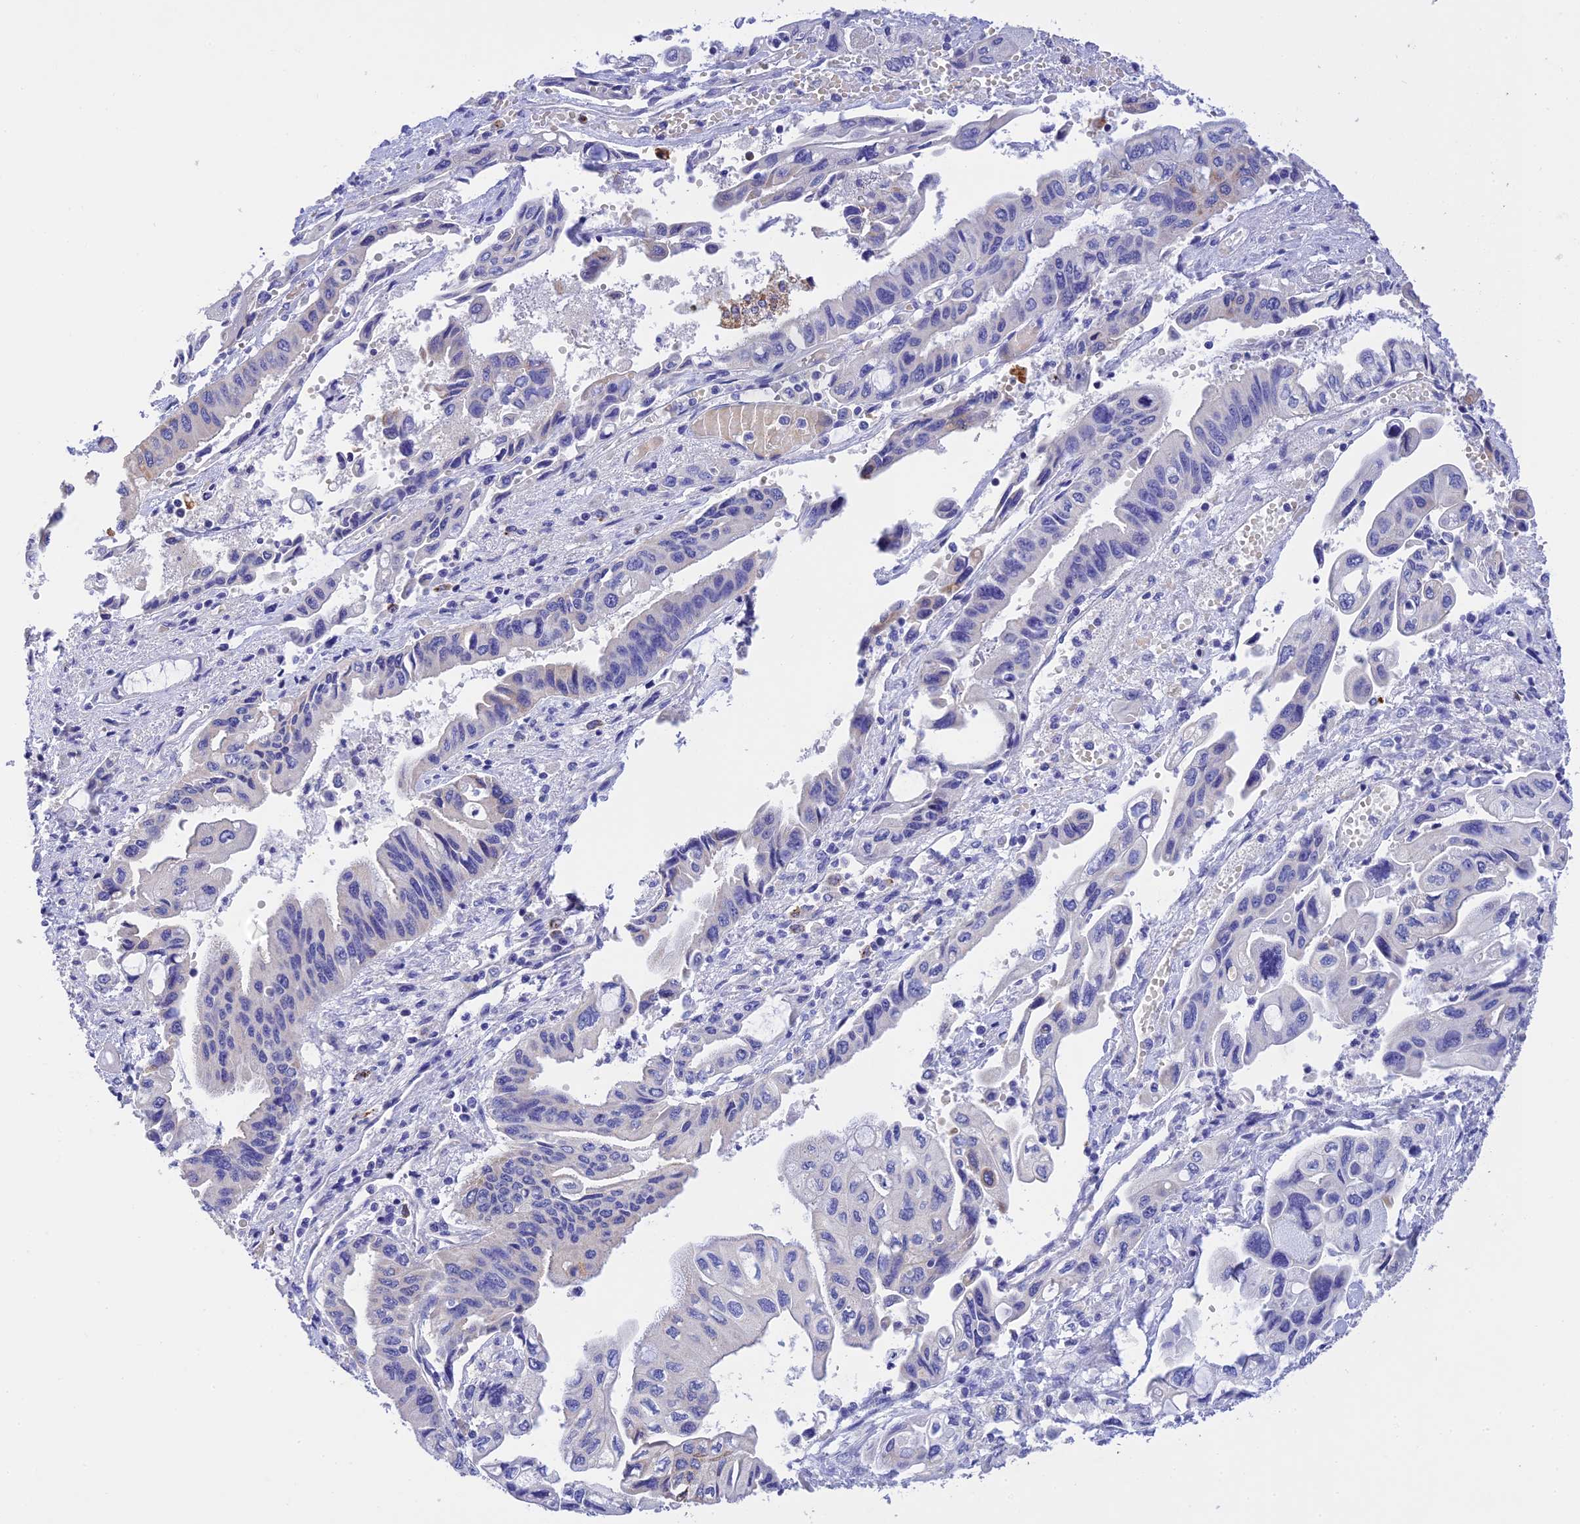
{"staining": {"intensity": "negative", "quantity": "none", "location": "none"}, "tissue": "pancreatic cancer", "cell_type": "Tumor cells", "image_type": "cancer", "snomed": [{"axis": "morphology", "description": "Adenocarcinoma, NOS"}, {"axis": "topography", "description": "Pancreas"}], "caption": "IHC micrograph of human pancreatic cancer (adenocarcinoma) stained for a protein (brown), which reveals no expression in tumor cells.", "gene": "MS4A5", "patient": {"sex": "female", "age": 50}}